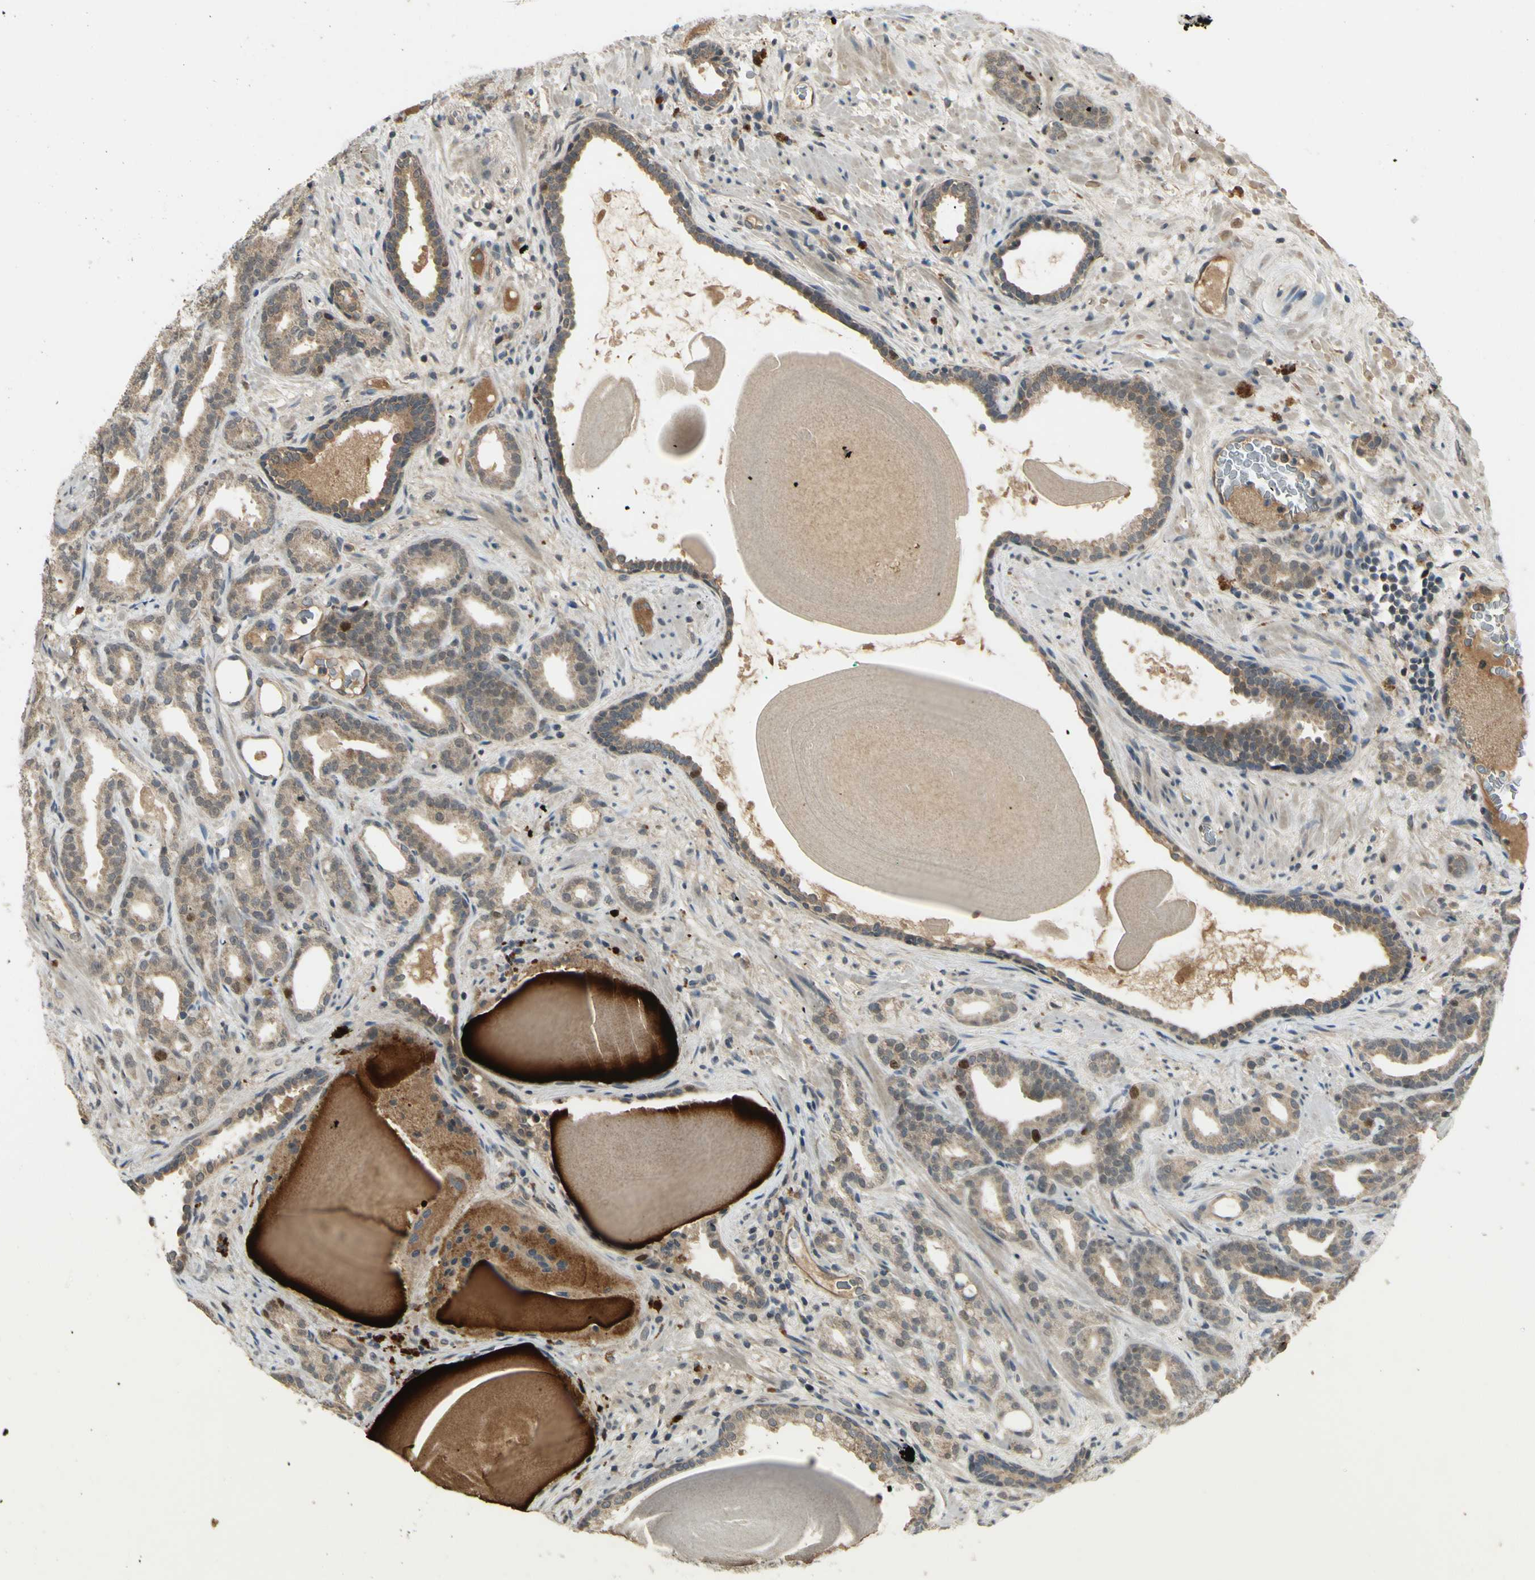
{"staining": {"intensity": "strong", "quantity": "<25%", "location": "nuclear"}, "tissue": "prostate cancer", "cell_type": "Tumor cells", "image_type": "cancer", "snomed": [{"axis": "morphology", "description": "Adenocarcinoma, Low grade"}, {"axis": "topography", "description": "Prostate"}], "caption": "About <25% of tumor cells in human prostate low-grade adenocarcinoma demonstrate strong nuclear protein expression as visualized by brown immunohistochemical staining.", "gene": "RAD18", "patient": {"sex": "male", "age": 63}}